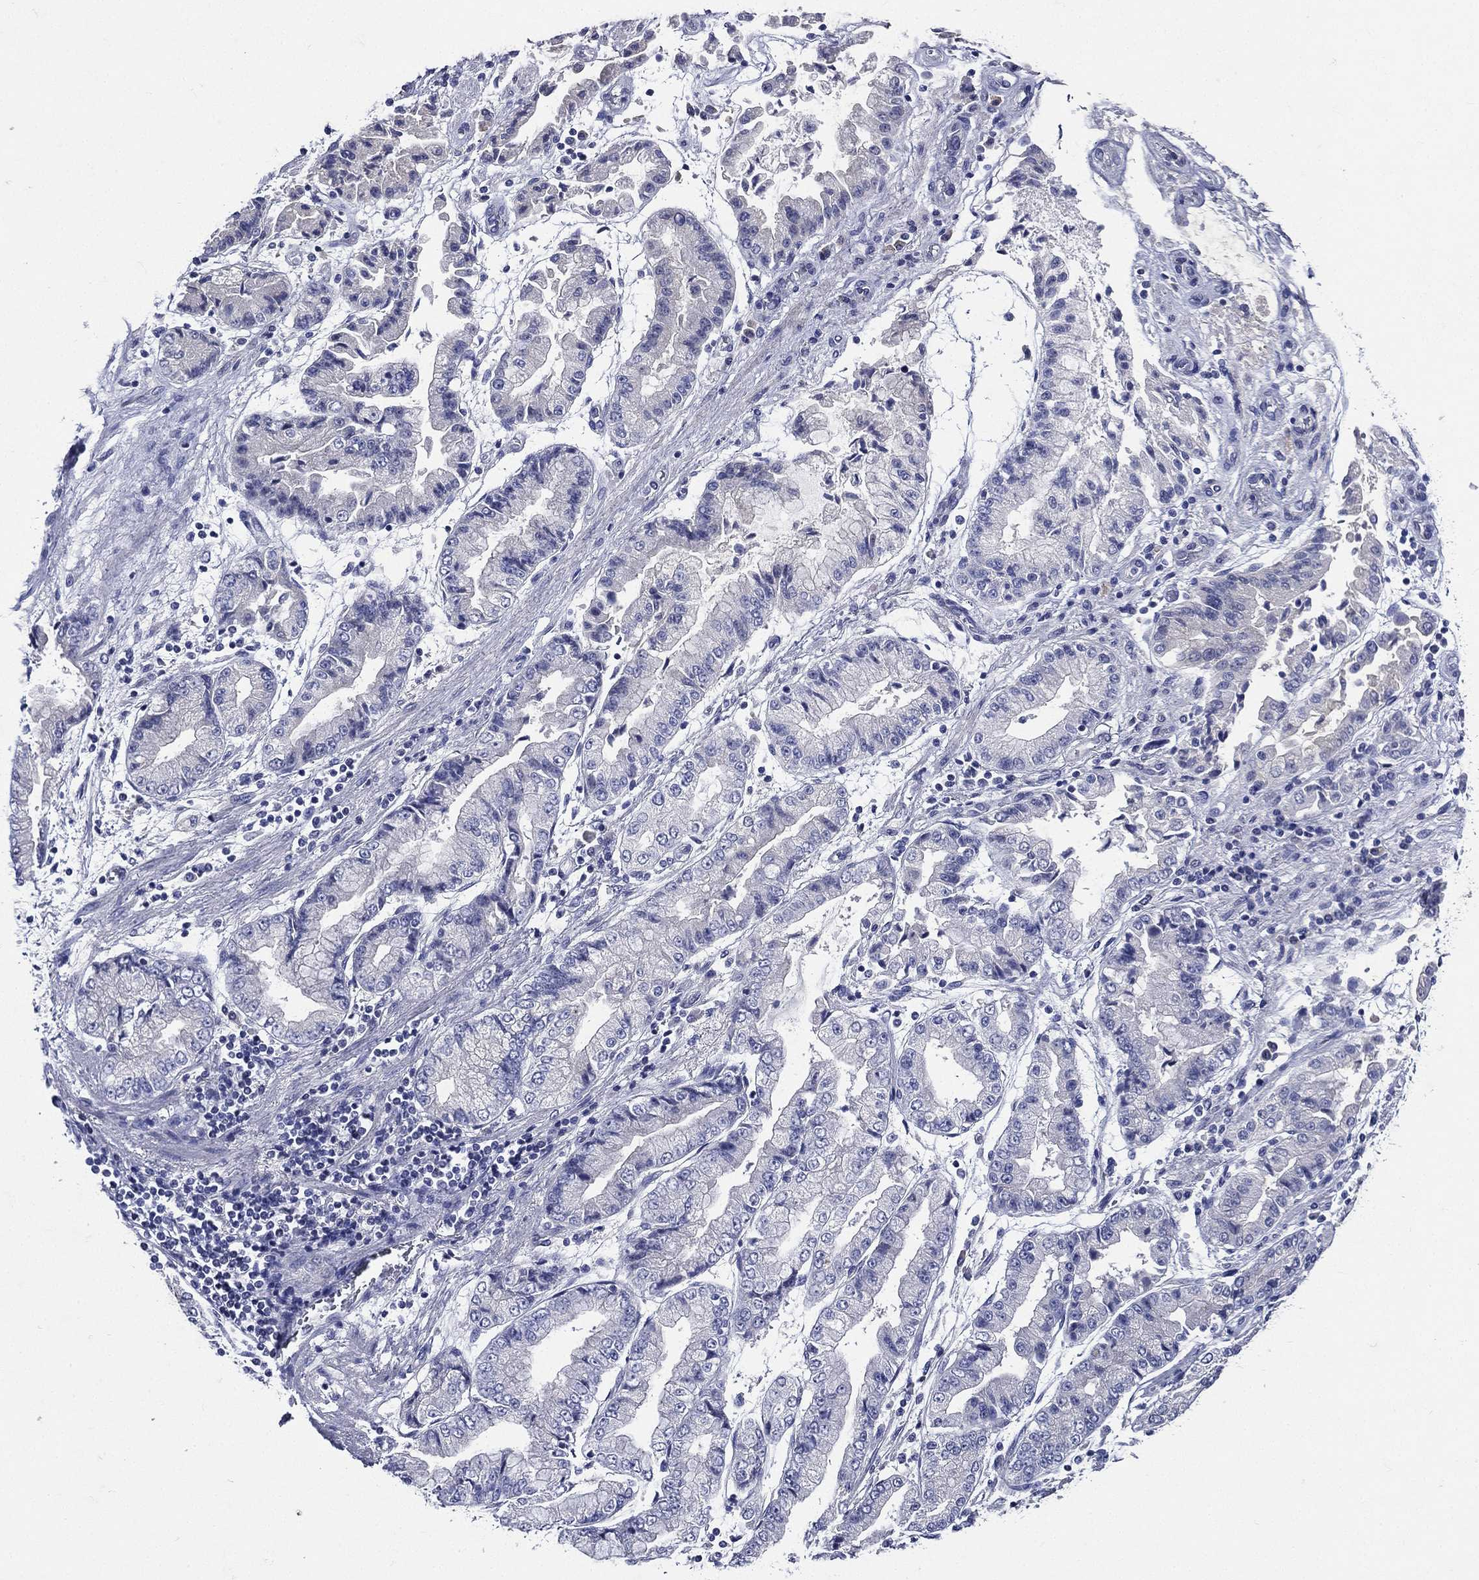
{"staining": {"intensity": "negative", "quantity": "none", "location": "none"}, "tissue": "stomach cancer", "cell_type": "Tumor cells", "image_type": "cancer", "snomed": [{"axis": "morphology", "description": "Adenocarcinoma, NOS"}, {"axis": "topography", "description": "Stomach, upper"}], "caption": "Immunohistochemistry (IHC) photomicrograph of neoplastic tissue: stomach adenocarcinoma stained with DAB (3,3'-diaminobenzidine) demonstrates no significant protein expression in tumor cells.", "gene": "TGM1", "patient": {"sex": "female", "age": 74}}